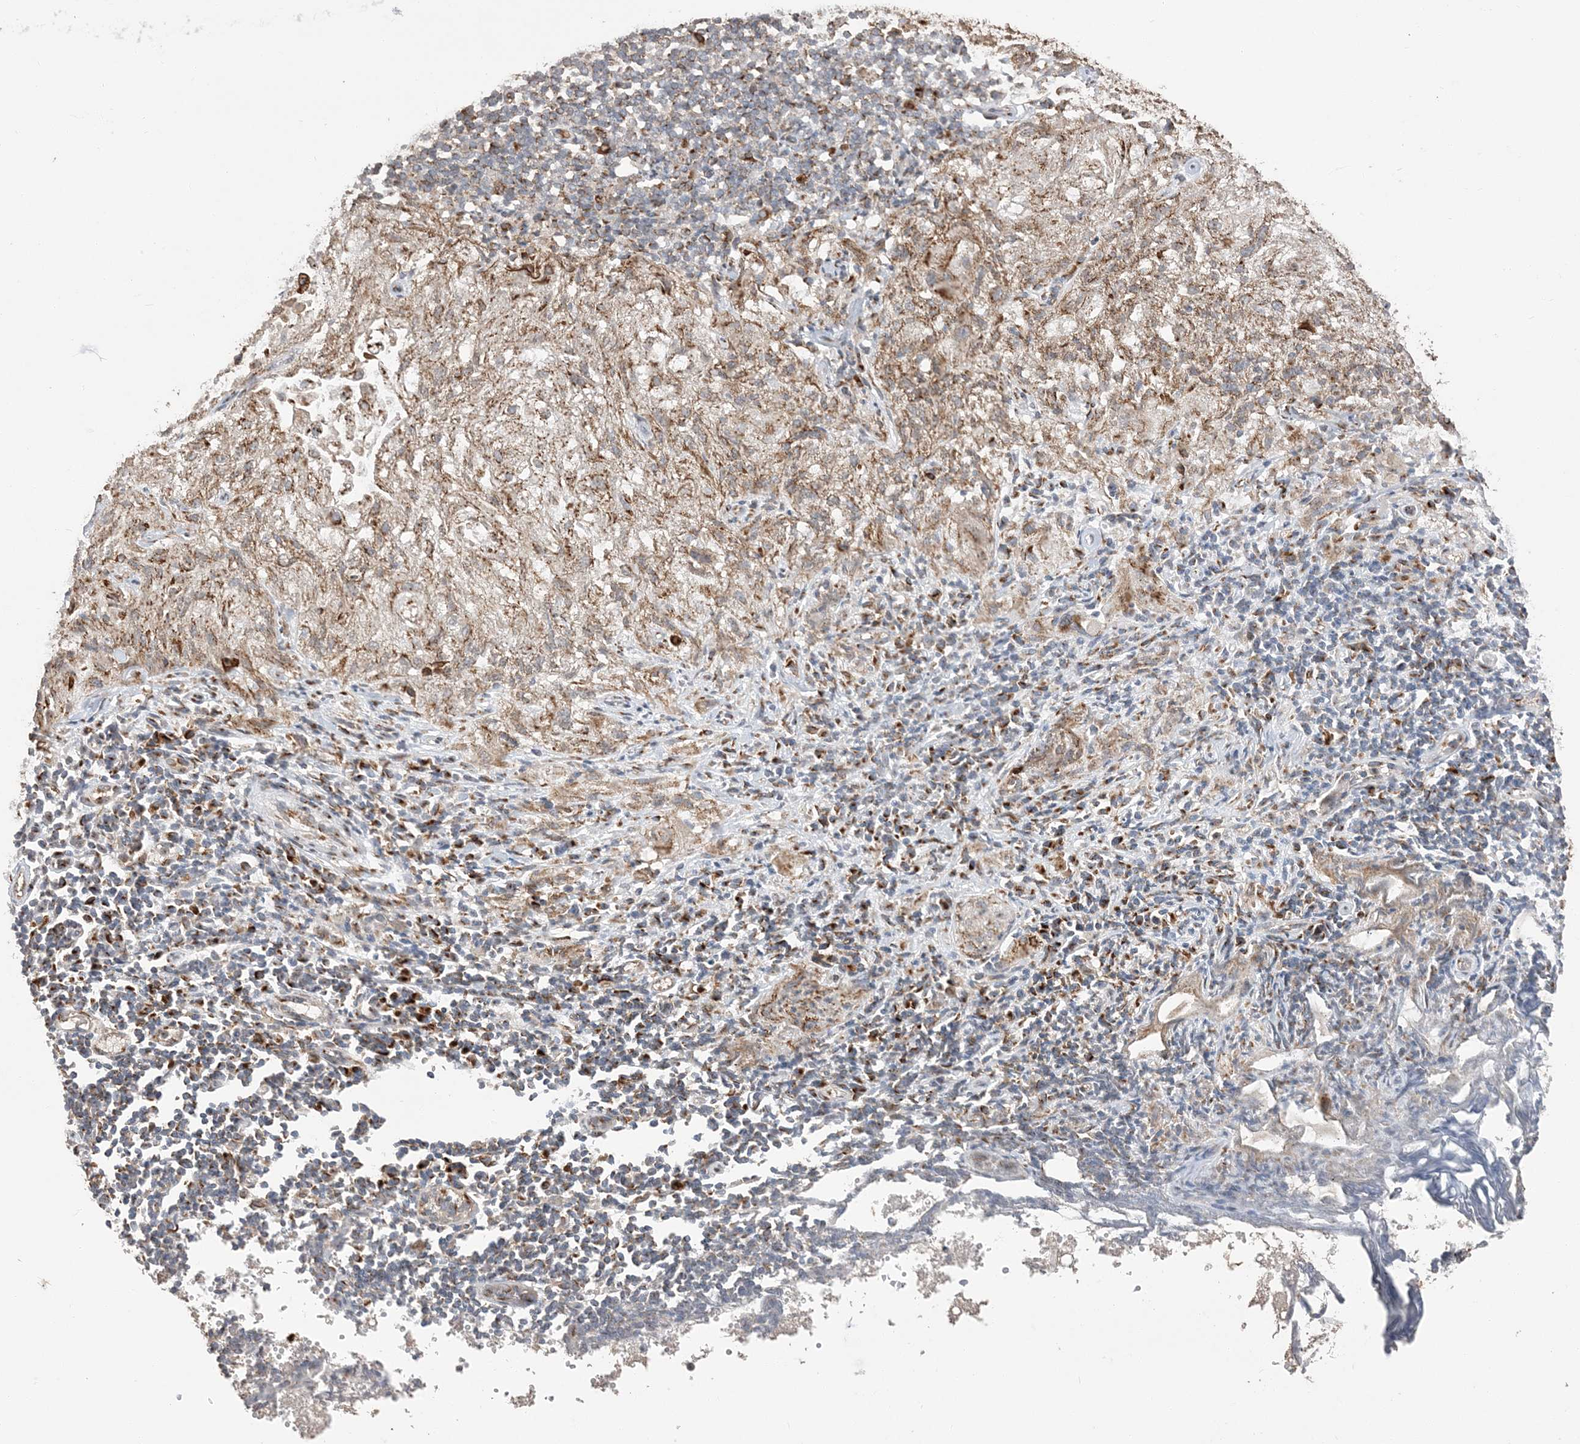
{"staining": {"intensity": "moderate", "quantity": ">75%", "location": "cytoplasmic/membranous"}, "tissue": "lung cancer", "cell_type": "Tumor cells", "image_type": "cancer", "snomed": [{"axis": "morphology", "description": "Inflammation, NOS"}, {"axis": "morphology", "description": "Squamous cell carcinoma, NOS"}, {"axis": "topography", "description": "Lymph node"}, {"axis": "topography", "description": "Soft tissue"}, {"axis": "topography", "description": "Lung"}], "caption": "Squamous cell carcinoma (lung) was stained to show a protein in brown. There is medium levels of moderate cytoplasmic/membranous positivity in approximately >75% of tumor cells.", "gene": "RER1", "patient": {"sex": "male", "age": 66}}